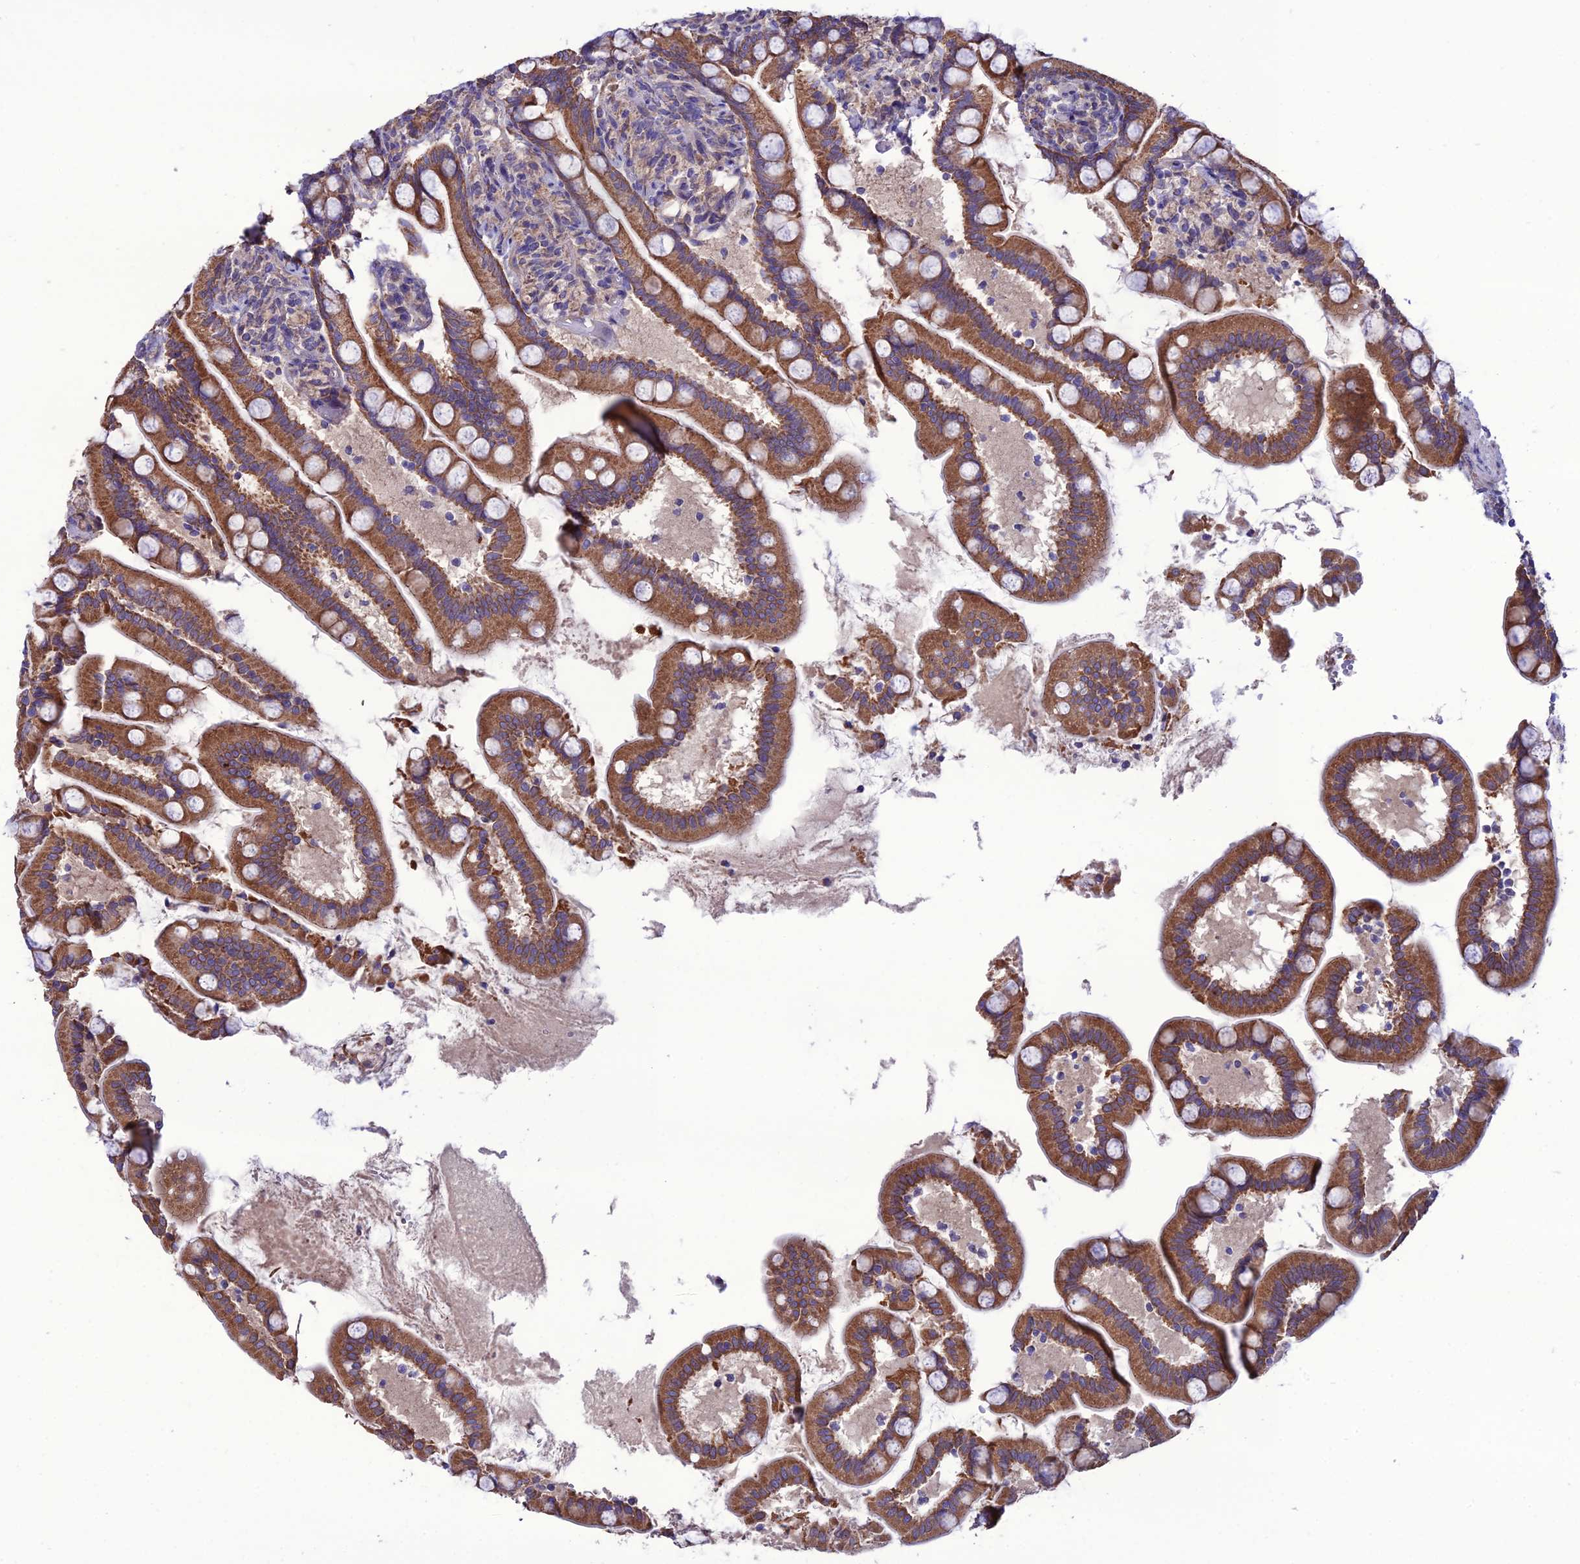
{"staining": {"intensity": "moderate", "quantity": ">75%", "location": "cytoplasmic/membranous"}, "tissue": "small intestine", "cell_type": "Glandular cells", "image_type": "normal", "snomed": [{"axis": "morphology", "description": "Normal tissue, NOS"}, {"axis": "topography", "description": "Small intestine"}], "caption": "Immunohistochemistry of benign small intestine shows medium levels of moderate cytoplasmic/membranous staining in about >75% of glandular cells. (IHC, brightfield microscopy, high magnification).", "gene": "HOGA1", "patient": {"sex": "female", "age": 64}}